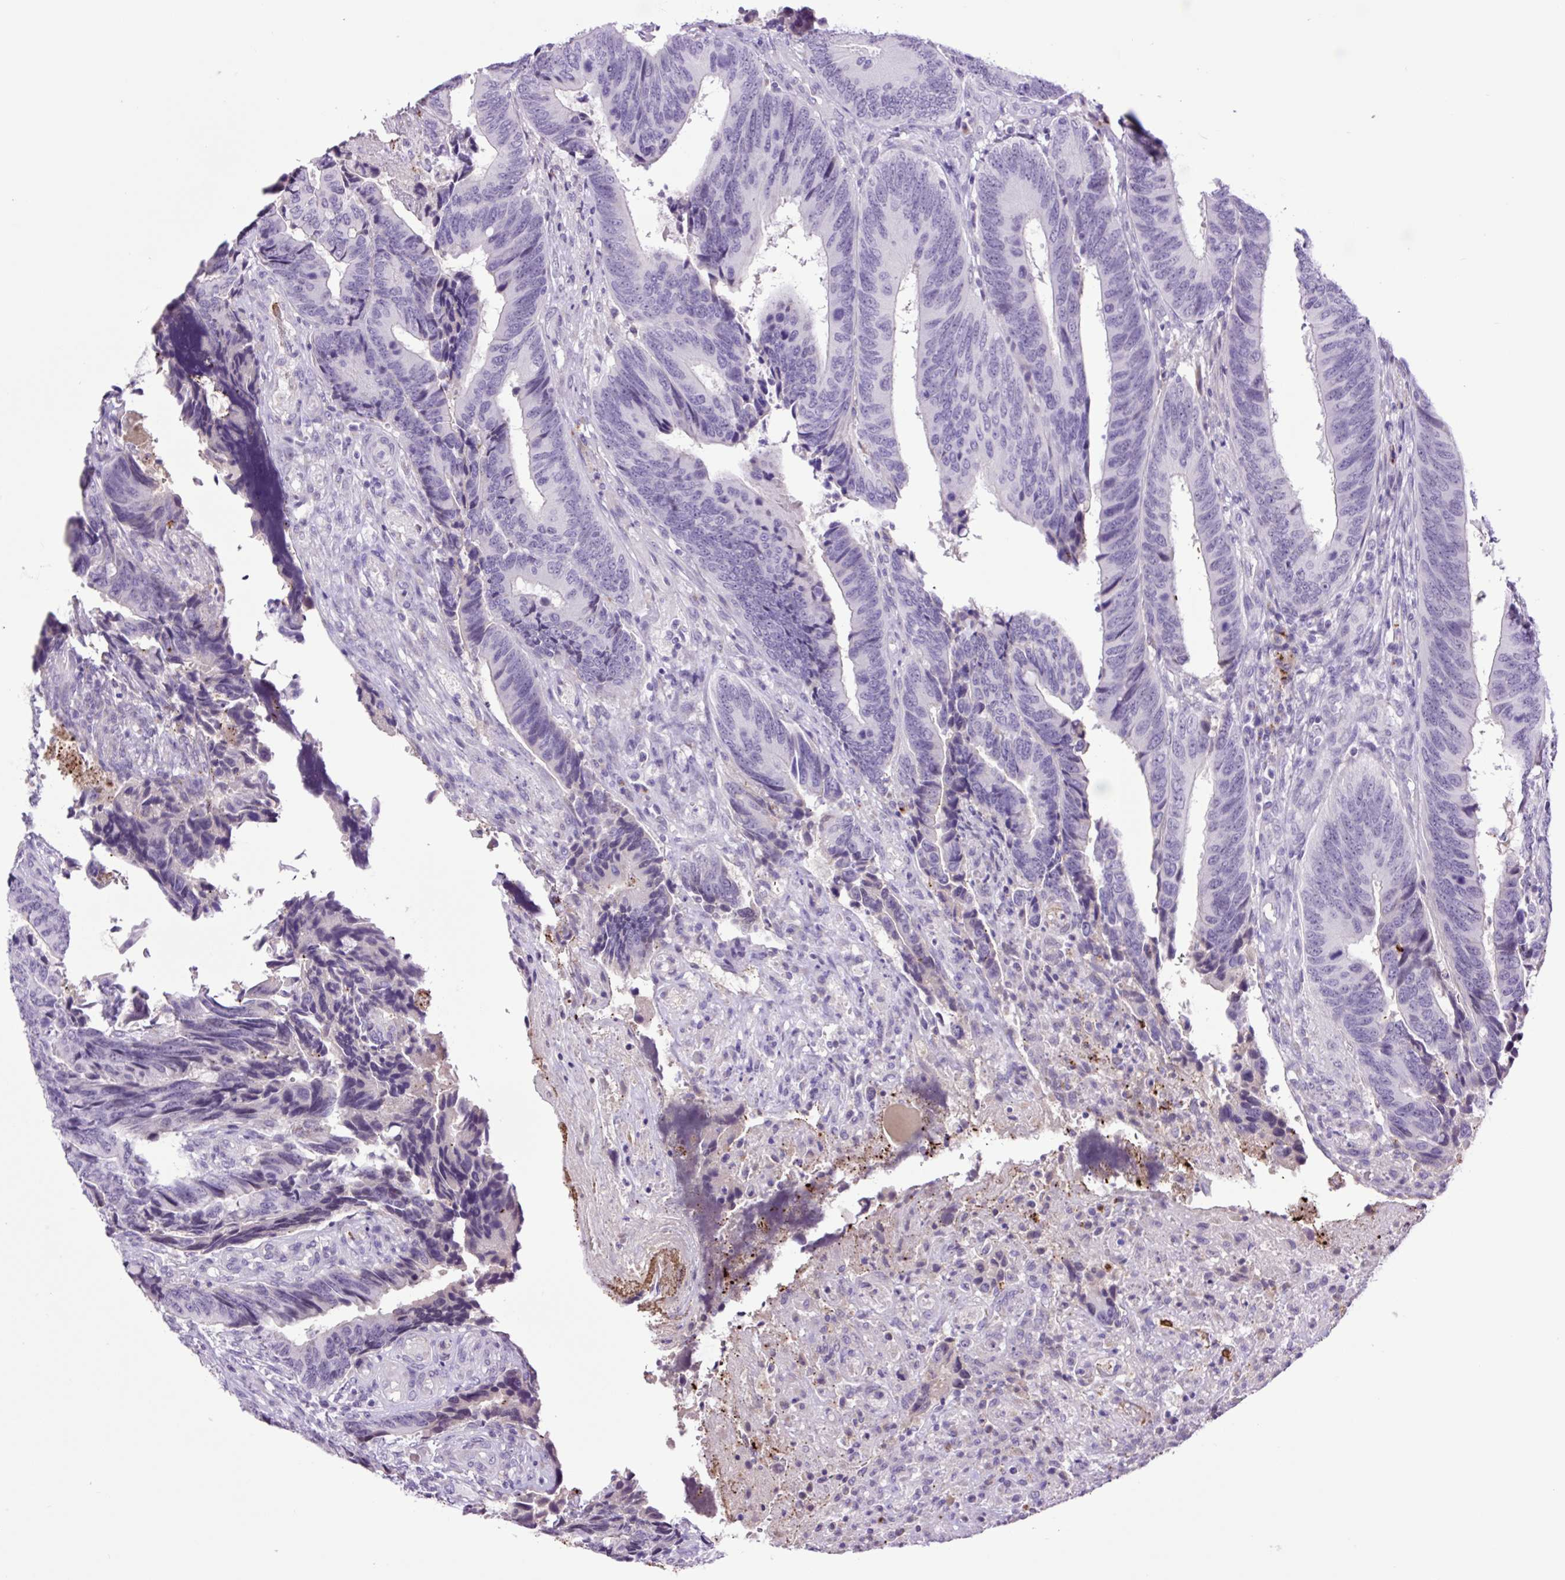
{"staining": {"intensity": "negative", "quantity": "none", "location": "none"}, "tissue": "colorectal cancer", "cell_type": "Tumor cells", "image_type": "cancer", "snomed": [{"axis": "morphology", "description": "Adenocarcinoma, NOS"}, {"axis": "topography", "description": "Colon"}], "caption": "The photomicrograph reveals no staining of tumor cells in adenocarcinoma (colorectal).", "gene": "MFSD3", "patient": {"sex": "male", "age": 87}}